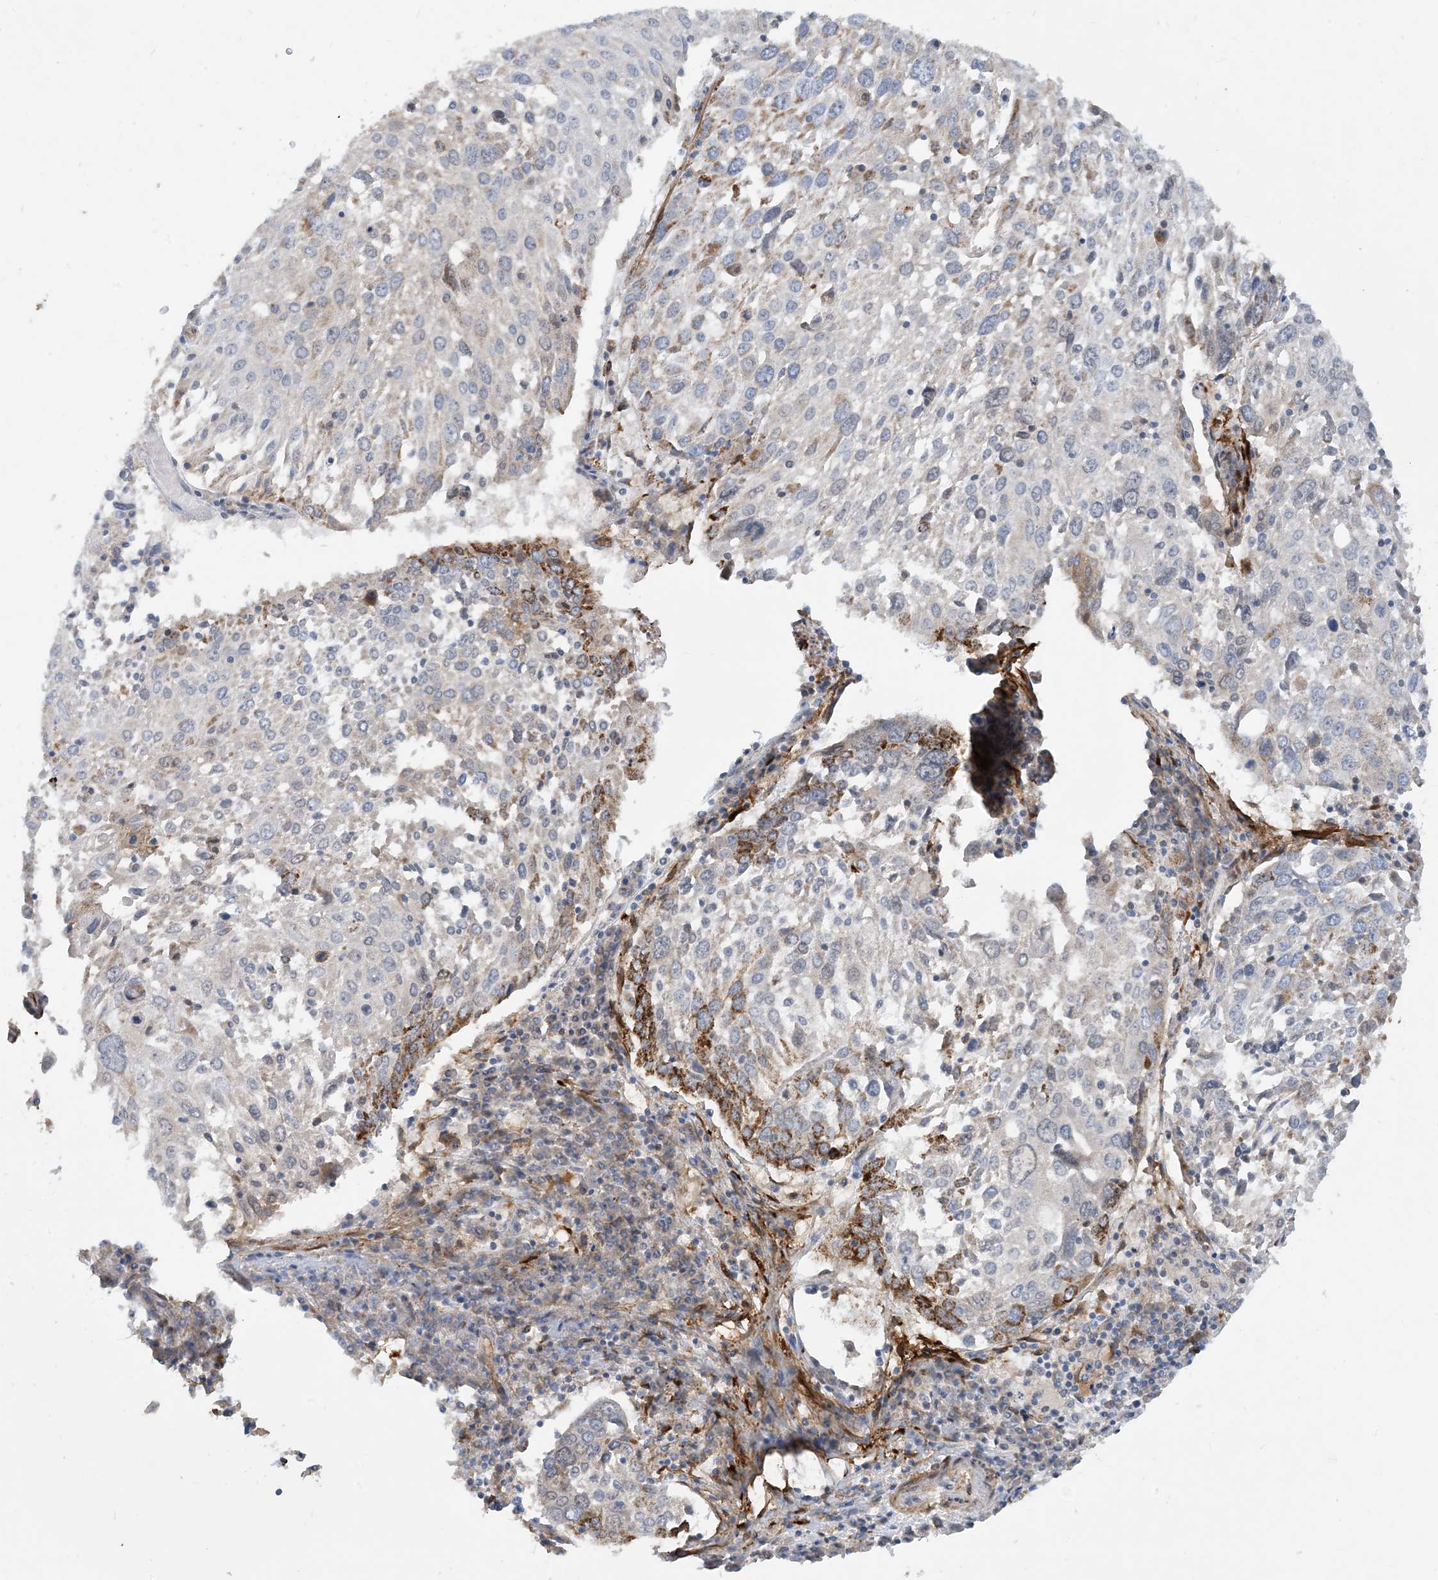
{"staining": {"intensity": "moderate", "quantity": "<25%", "location": "cytoplasmic/membranous"}, "tissue": "lung cancer", "cell_type": "Tumor cells", "image_type": "cancer", "snomed": [{"axis": "morphology", "description": "Squamous cell carcinoma, NOS"}, {"axis": "topography", "description": "Lung"}], "caption": "Squamous cell carcinoma (lung) stained for a protein (brown) displays moderate cytoplasmic/membranous positive positivity in approximately <25% of tumor cells.", "gene": "EIF2A", "patient": {"sex": "male", "age": 65}}